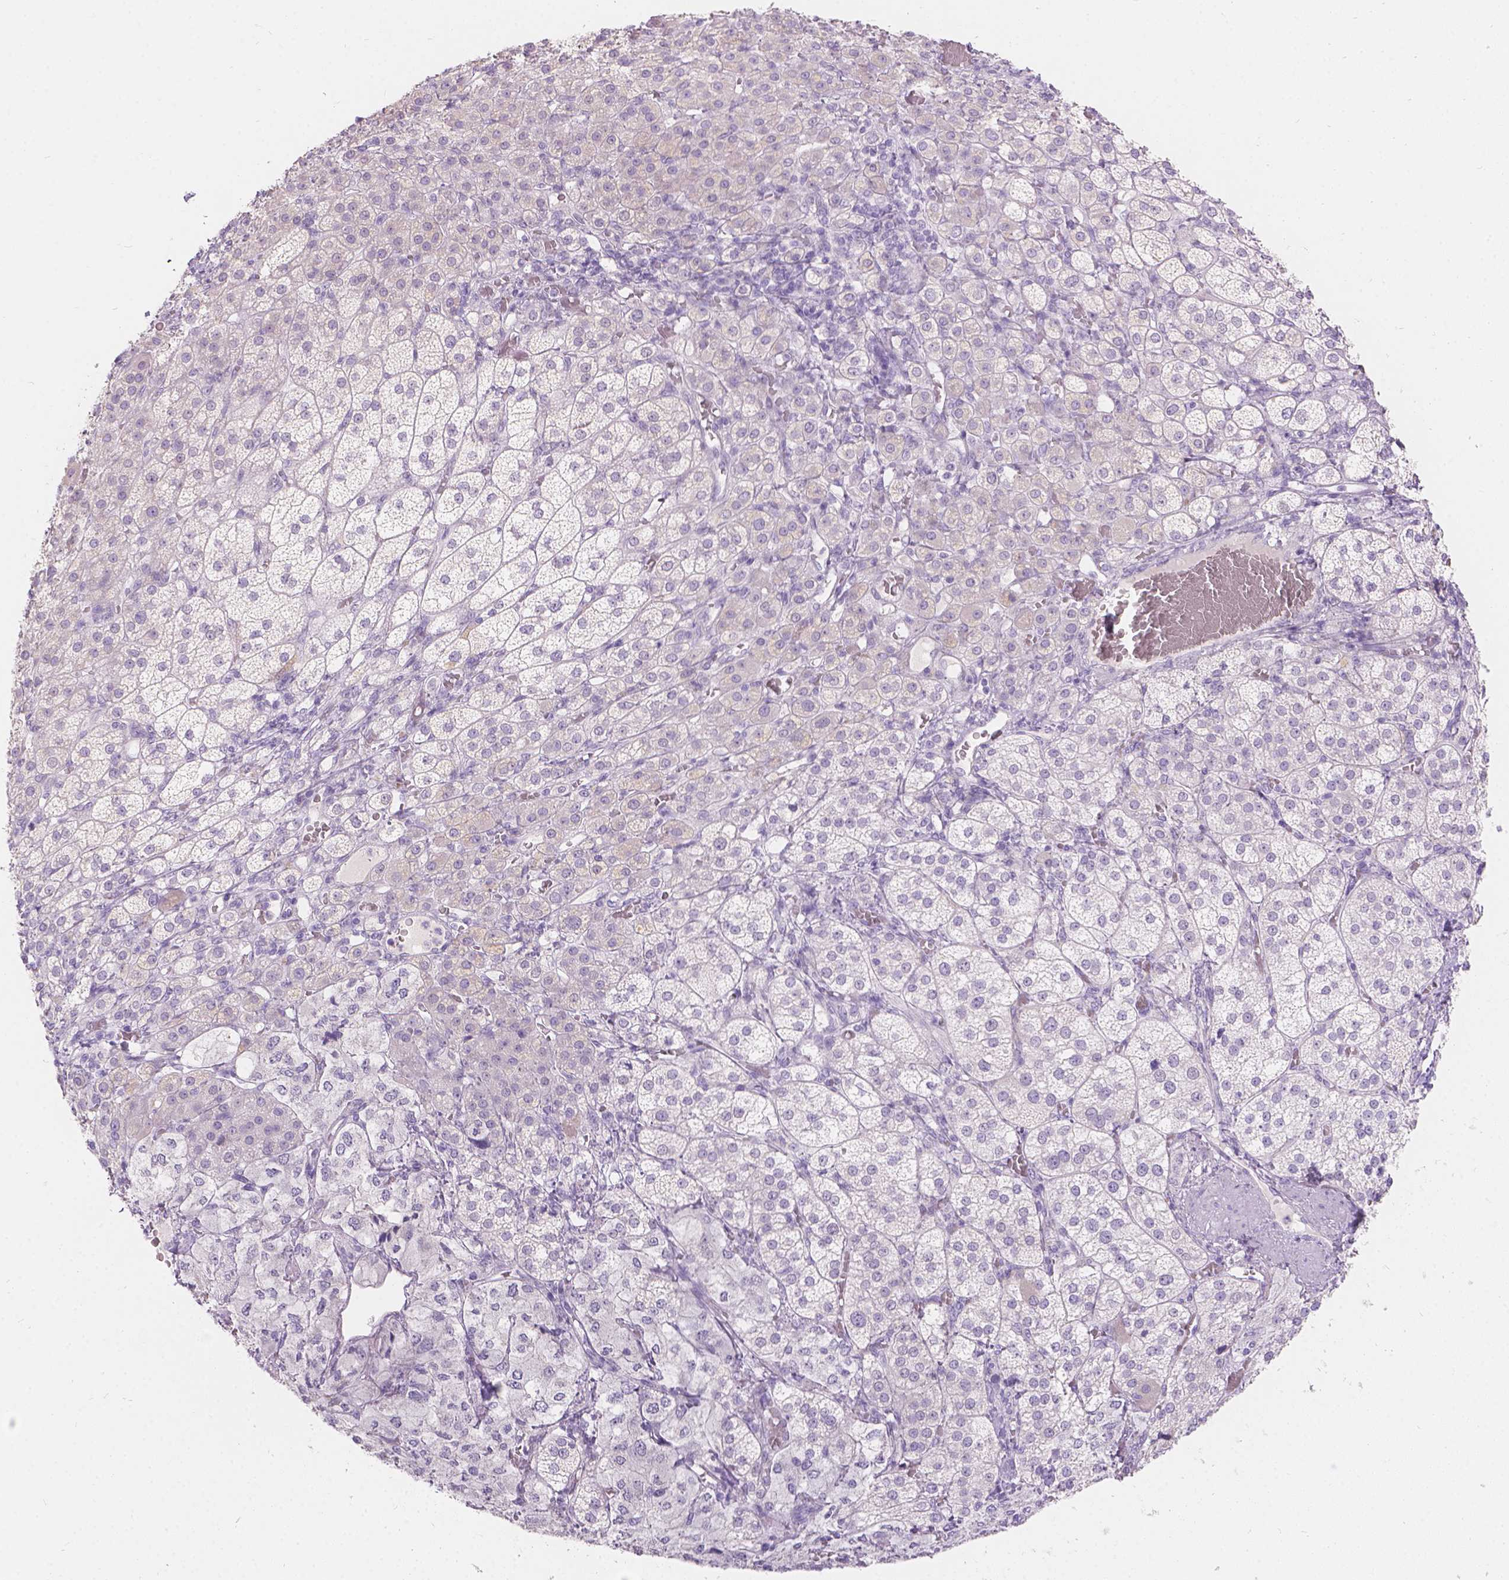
{"staining": {"intensity": "negative", "quantity": "none", "location": "none"}, "tissue": "adrenal gland", "cell_type": "Glandular cells", "image_type": "normal", "snomed": [{"axis": "morphology", "description": "Normal tissue, NOS"}, {"axis": "topography", "description": "Adrenal gland"}], "caption": "An immunohistochemistry photomicrograph of benign adrenal gland is shown. There is no staining in glandular cells of adrenal gland.", "gene": "HTN3", "patient": {"sex": "female", "age": 60}}